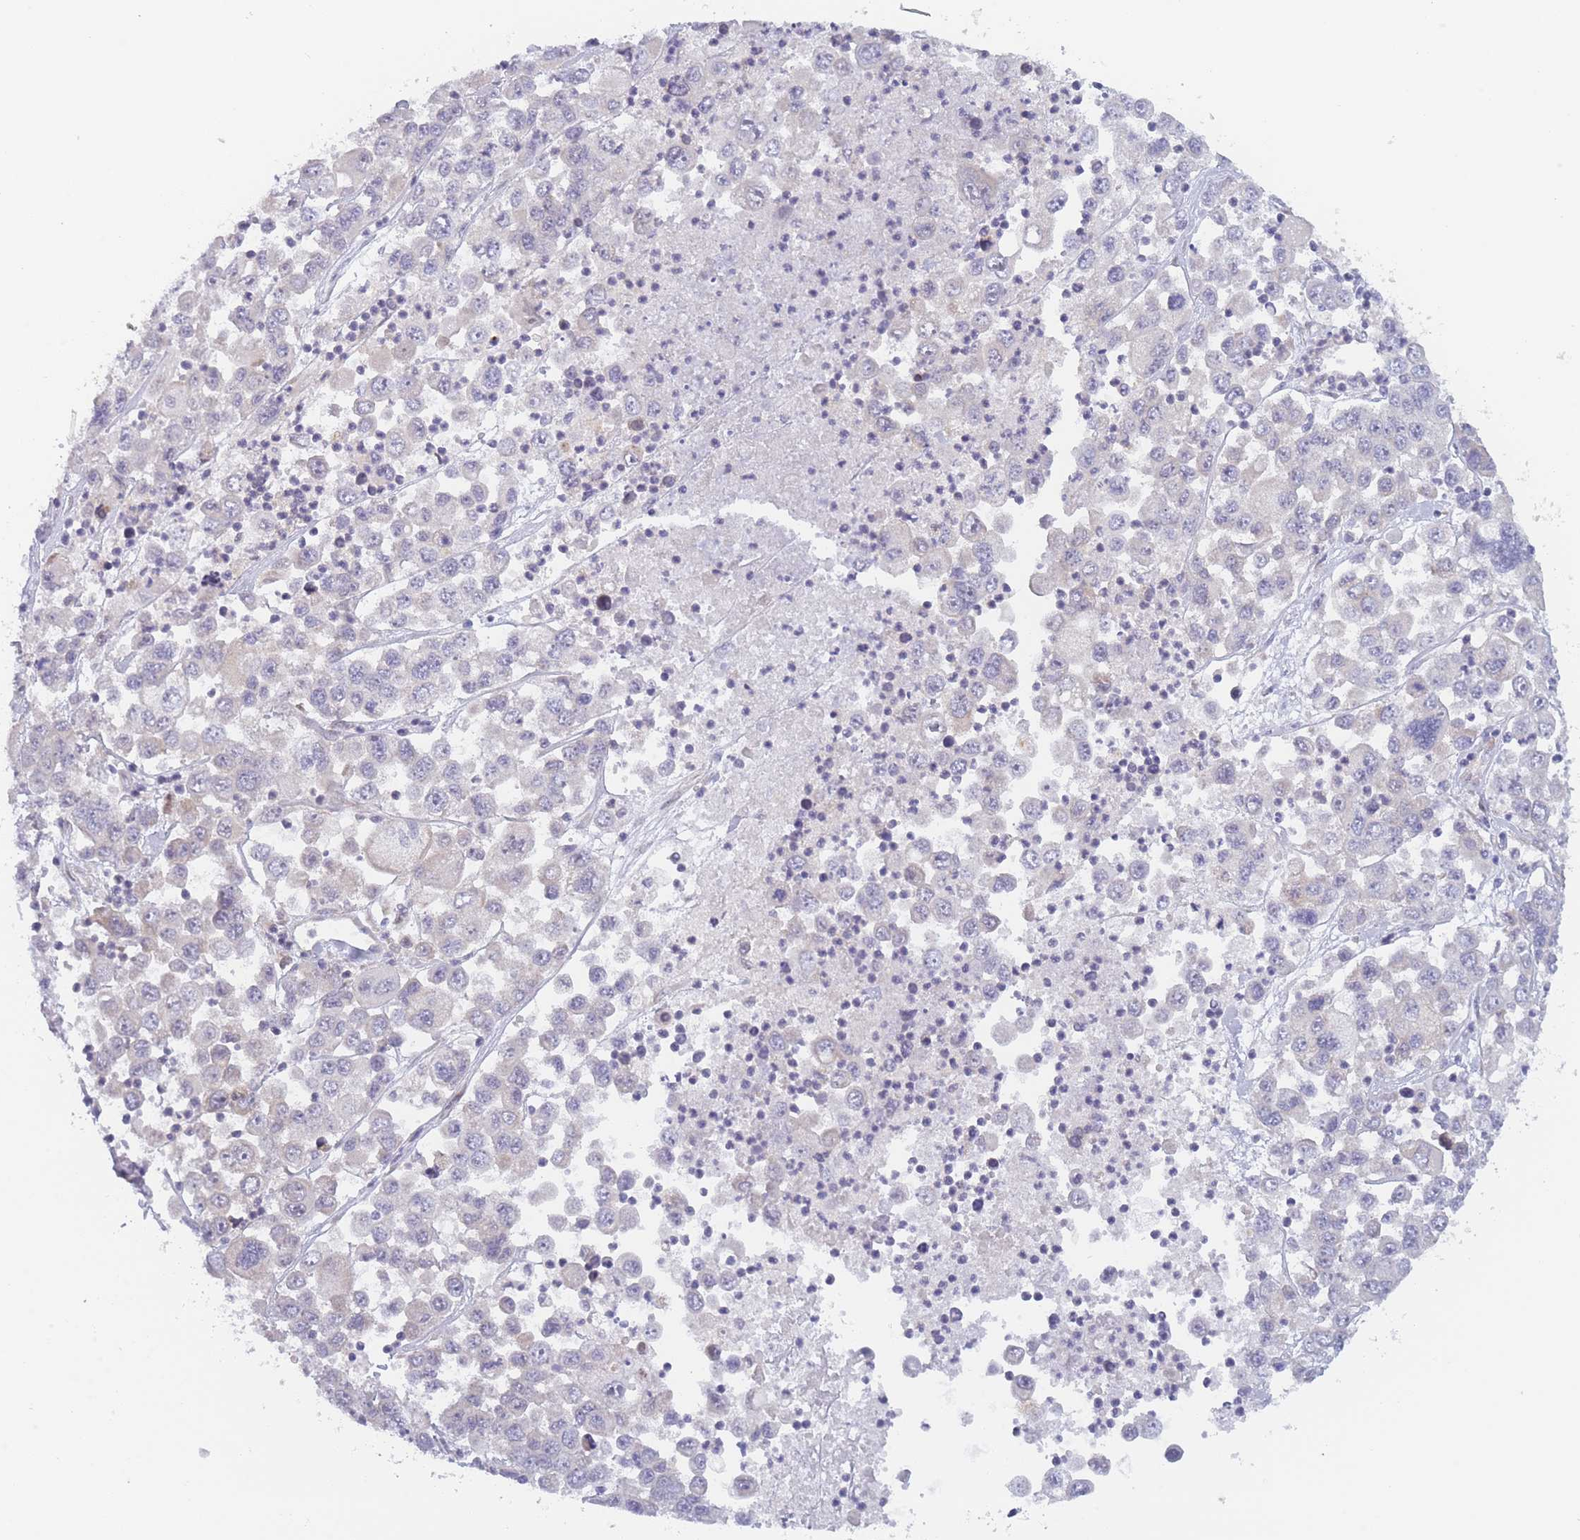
{"staining": {"intensity": "negative", "quantity": "none", "location": "none"}, "tissue": "melanoma", "cell_type": "Tumor cells", "image_type": "cancer", "snomed": [{"axis": "morphology", "description": "Malignant melanoma, Metastatic site"}, {"axis": "topography", "description": "Lymph node"}], "caption": "The histopathology image displays no significant expression in tumor cells of malignant melanoma (metastatic site). (DAB immunohistochemistry (IHC), high magnification).", "gene": "FAM227B", "patient": {"sex": "female", "age": 54}}